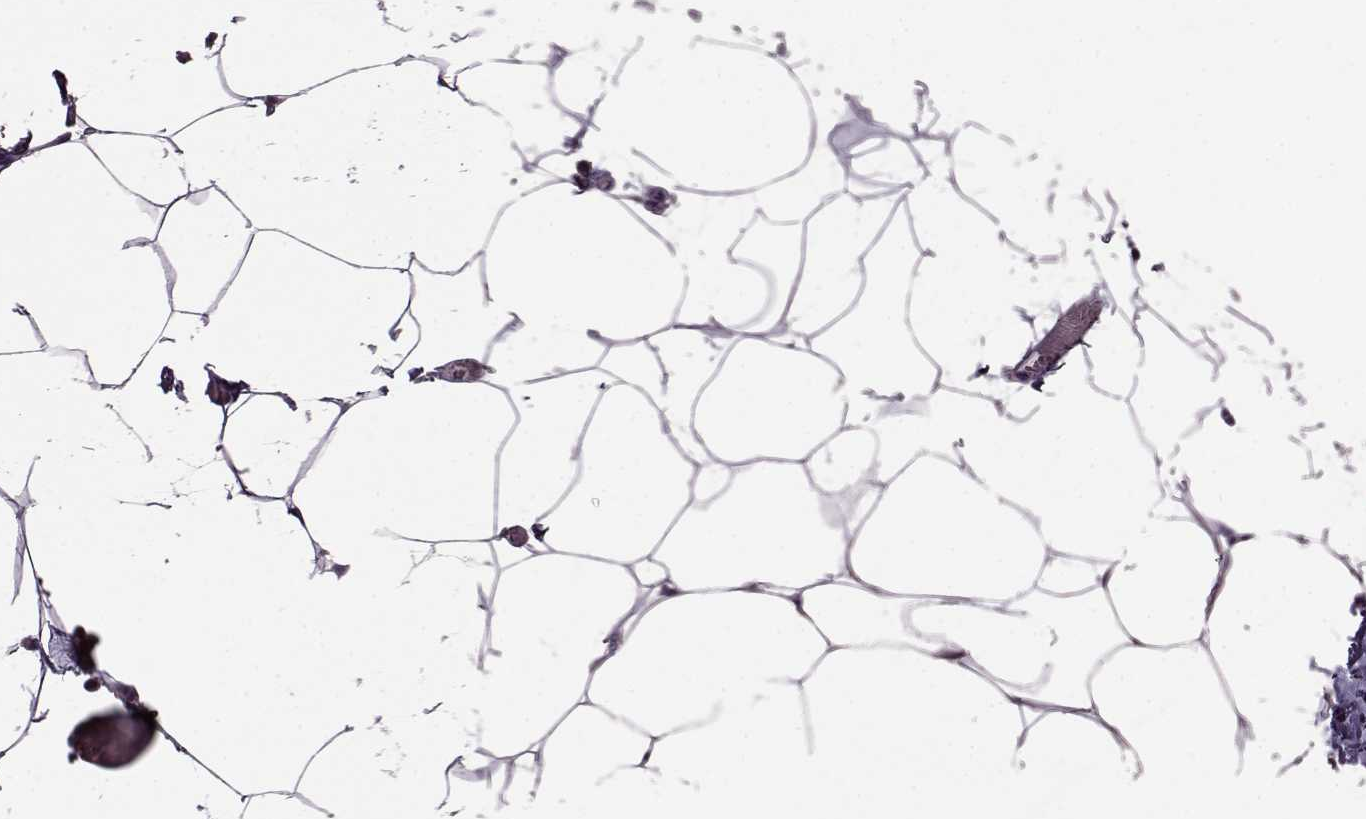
{"staining": {"intensity": "negative", "quantity": "none", "location": "none"}, "tissue": "adipose tissue", "cell_type": "Adipocytes", "image_type": "normal", "snomed": [{"axis": "morphology", "description": "Normal tissue, NOS"}, {"axis": "topography", "description": "Adipose tissue"}], "caption": "Adipose tissue stained for a protein using immunohistochemistry displays no positivity adipocytes.", "gene": "URI1", "patient": {"sex": "male", "age": 57}}